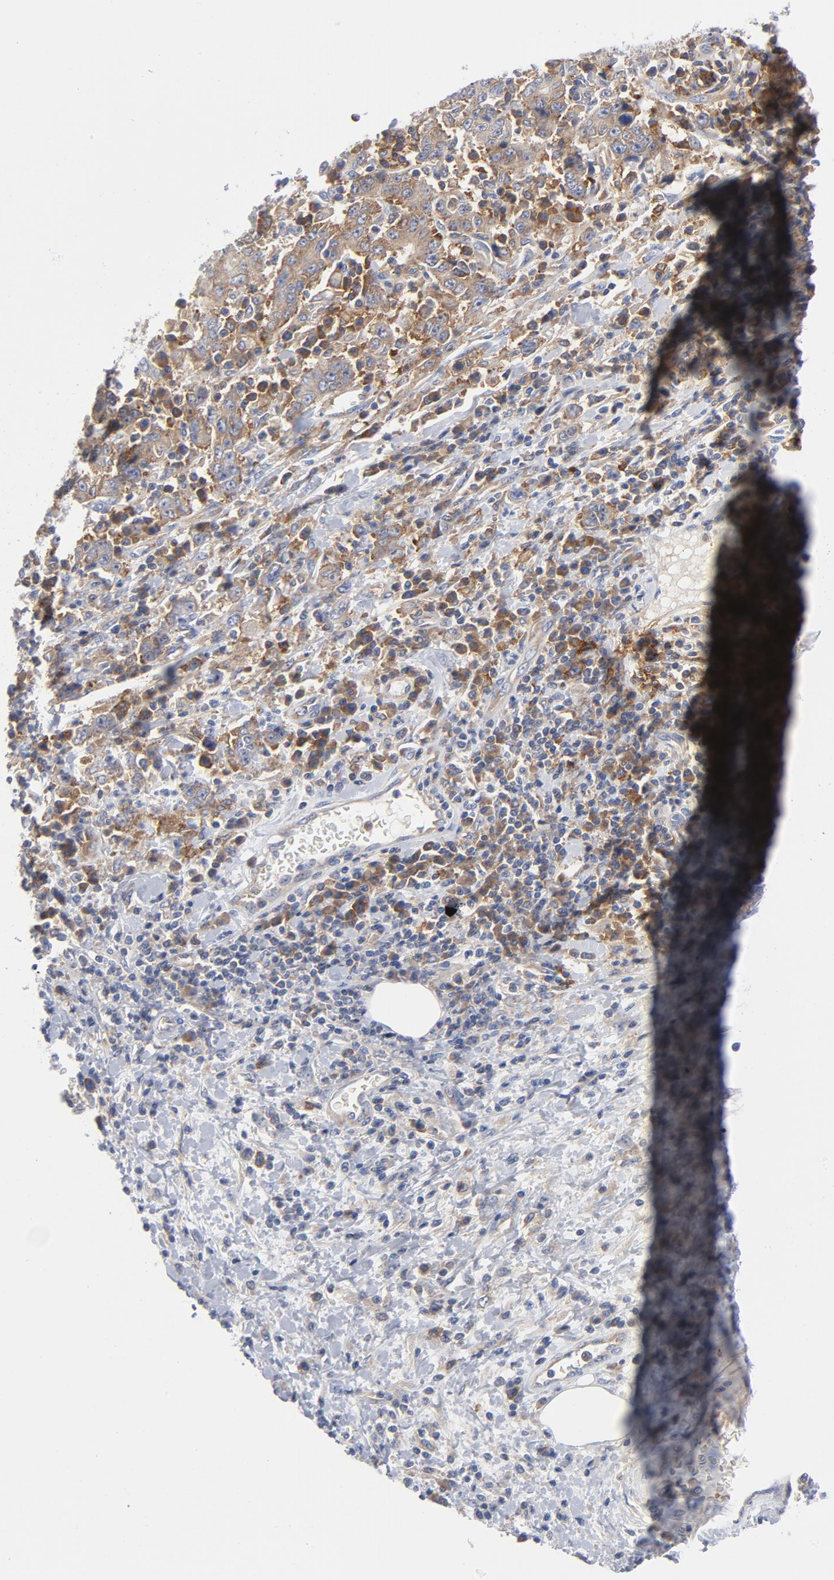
{"staining": {"intensity": "strong", "quantity": "25%-75%", "location": "cytoplasmic/membranous"}, "tissue": "stomach cancer", "cell_type": "Tumor cells", "image_type": "cancer", "snomed": [{"axis": "morphology", "description": "Normal tissue, NOS"}, {"axis": "morphology", "description": "Adenocarcinoma, NOS"}, {"axis": "topography", "description": "Stomach, upper"}, {"axis": "topography", "description": "Stomach"}], "caption": "Immunohistochemical staining of adenocarcinoma (stomach) shows strong cytoplasmic/membranous protein positivity in about 25%-75% of tumor cells.", "gene": "CD86", "patient": {"sex": "male", "age": 59}}